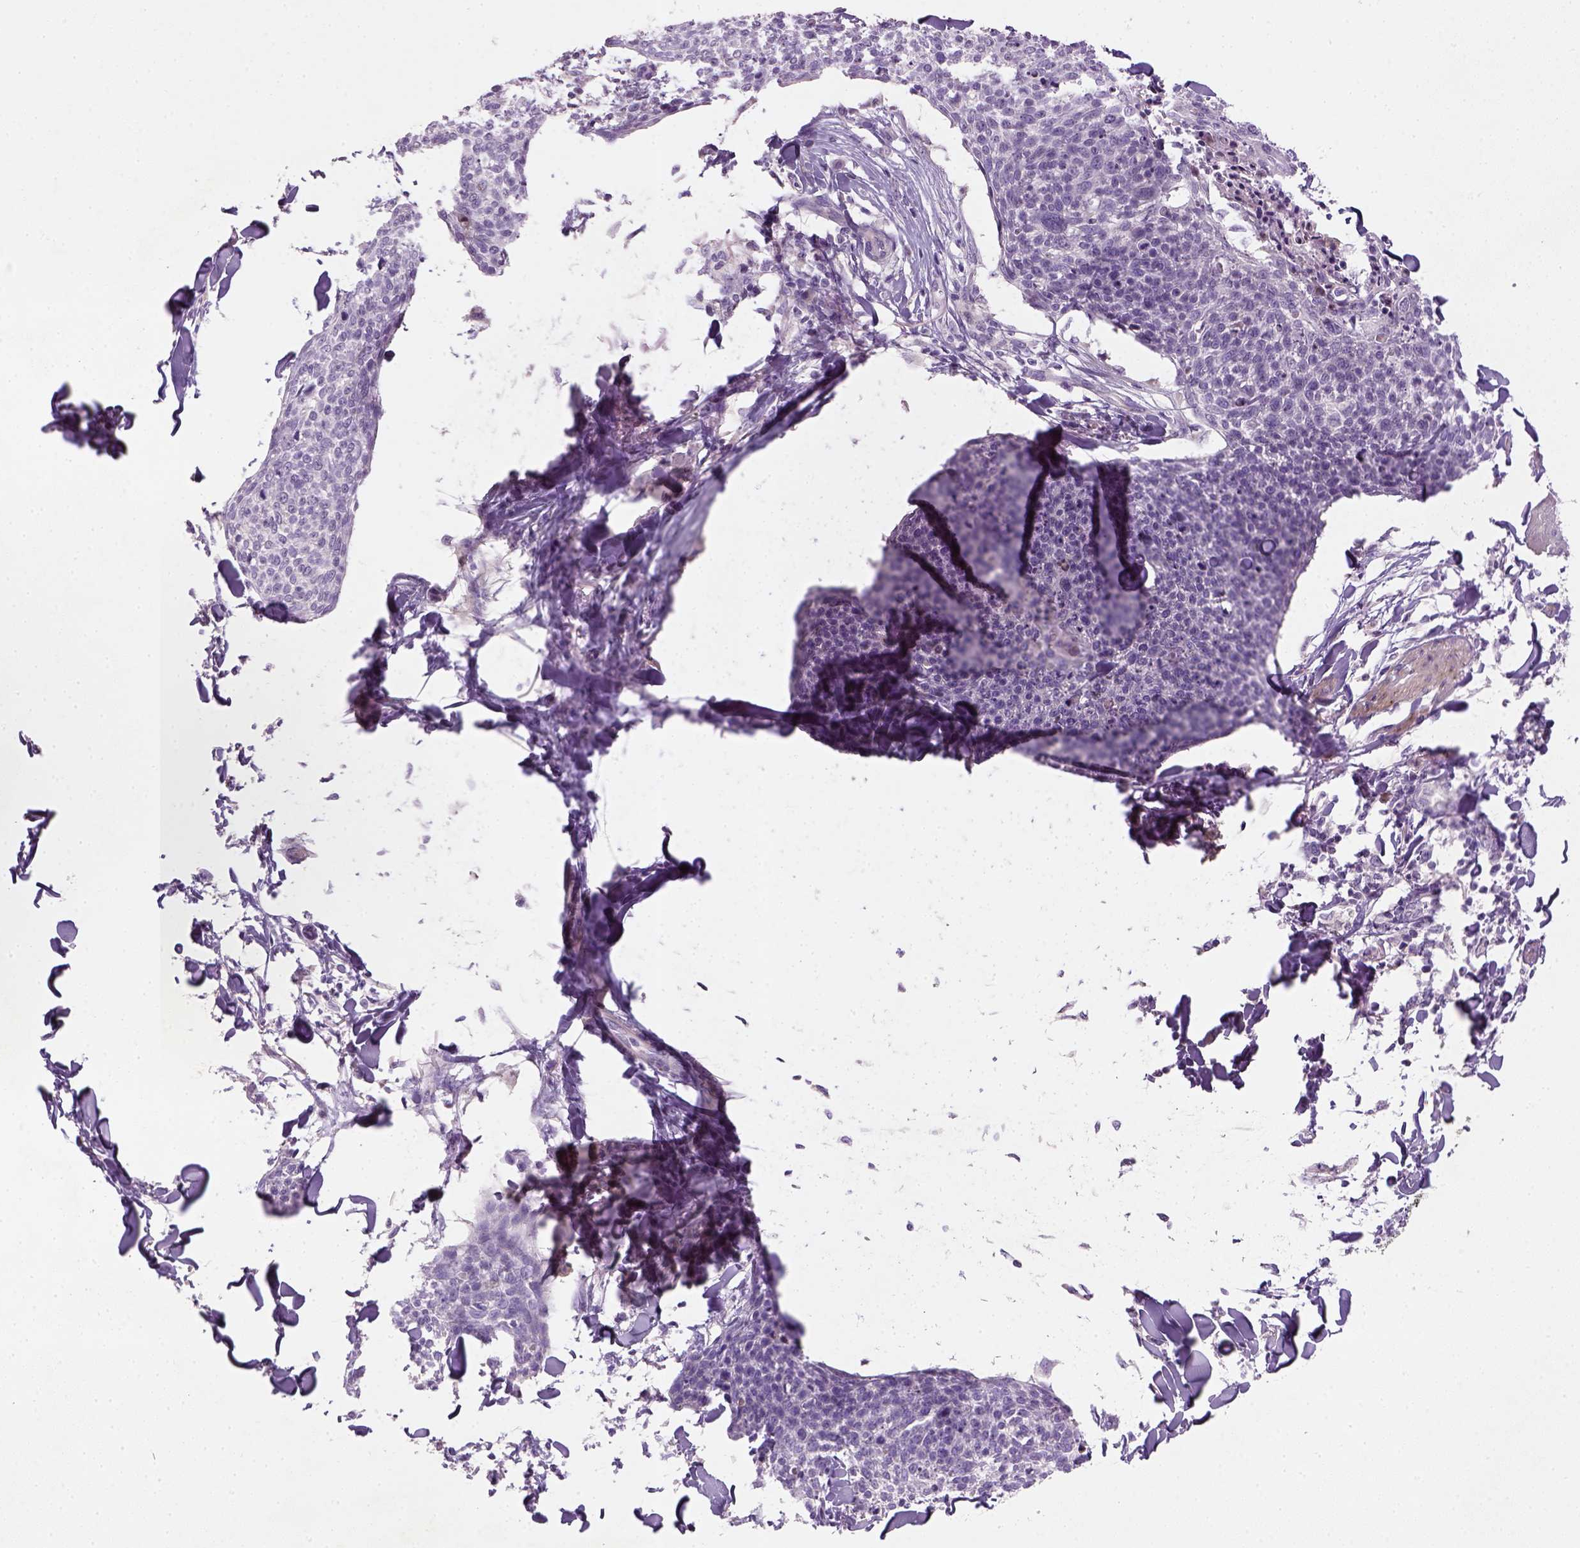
{"staining": {"intensity": "negative", "quantity": "none", "location": "none"}, "tissue": "skin cancer", "cell_type": "Tumor cells", "image_type": "cancer", "snomed": [{"axis": "morphology", "description": "Squamous cell carcinoma, NOS"}, {"axis": "topography", "description": "Skin"}, {"axis": "topography", "description": "Vulva"}], "caption": "IHC micrograph of skin cancer stained for a protein (brown), which exhibits no expression in tumor cells.", "gene": "NUDT6", "patient": {"sex": "female", "age": 75}}